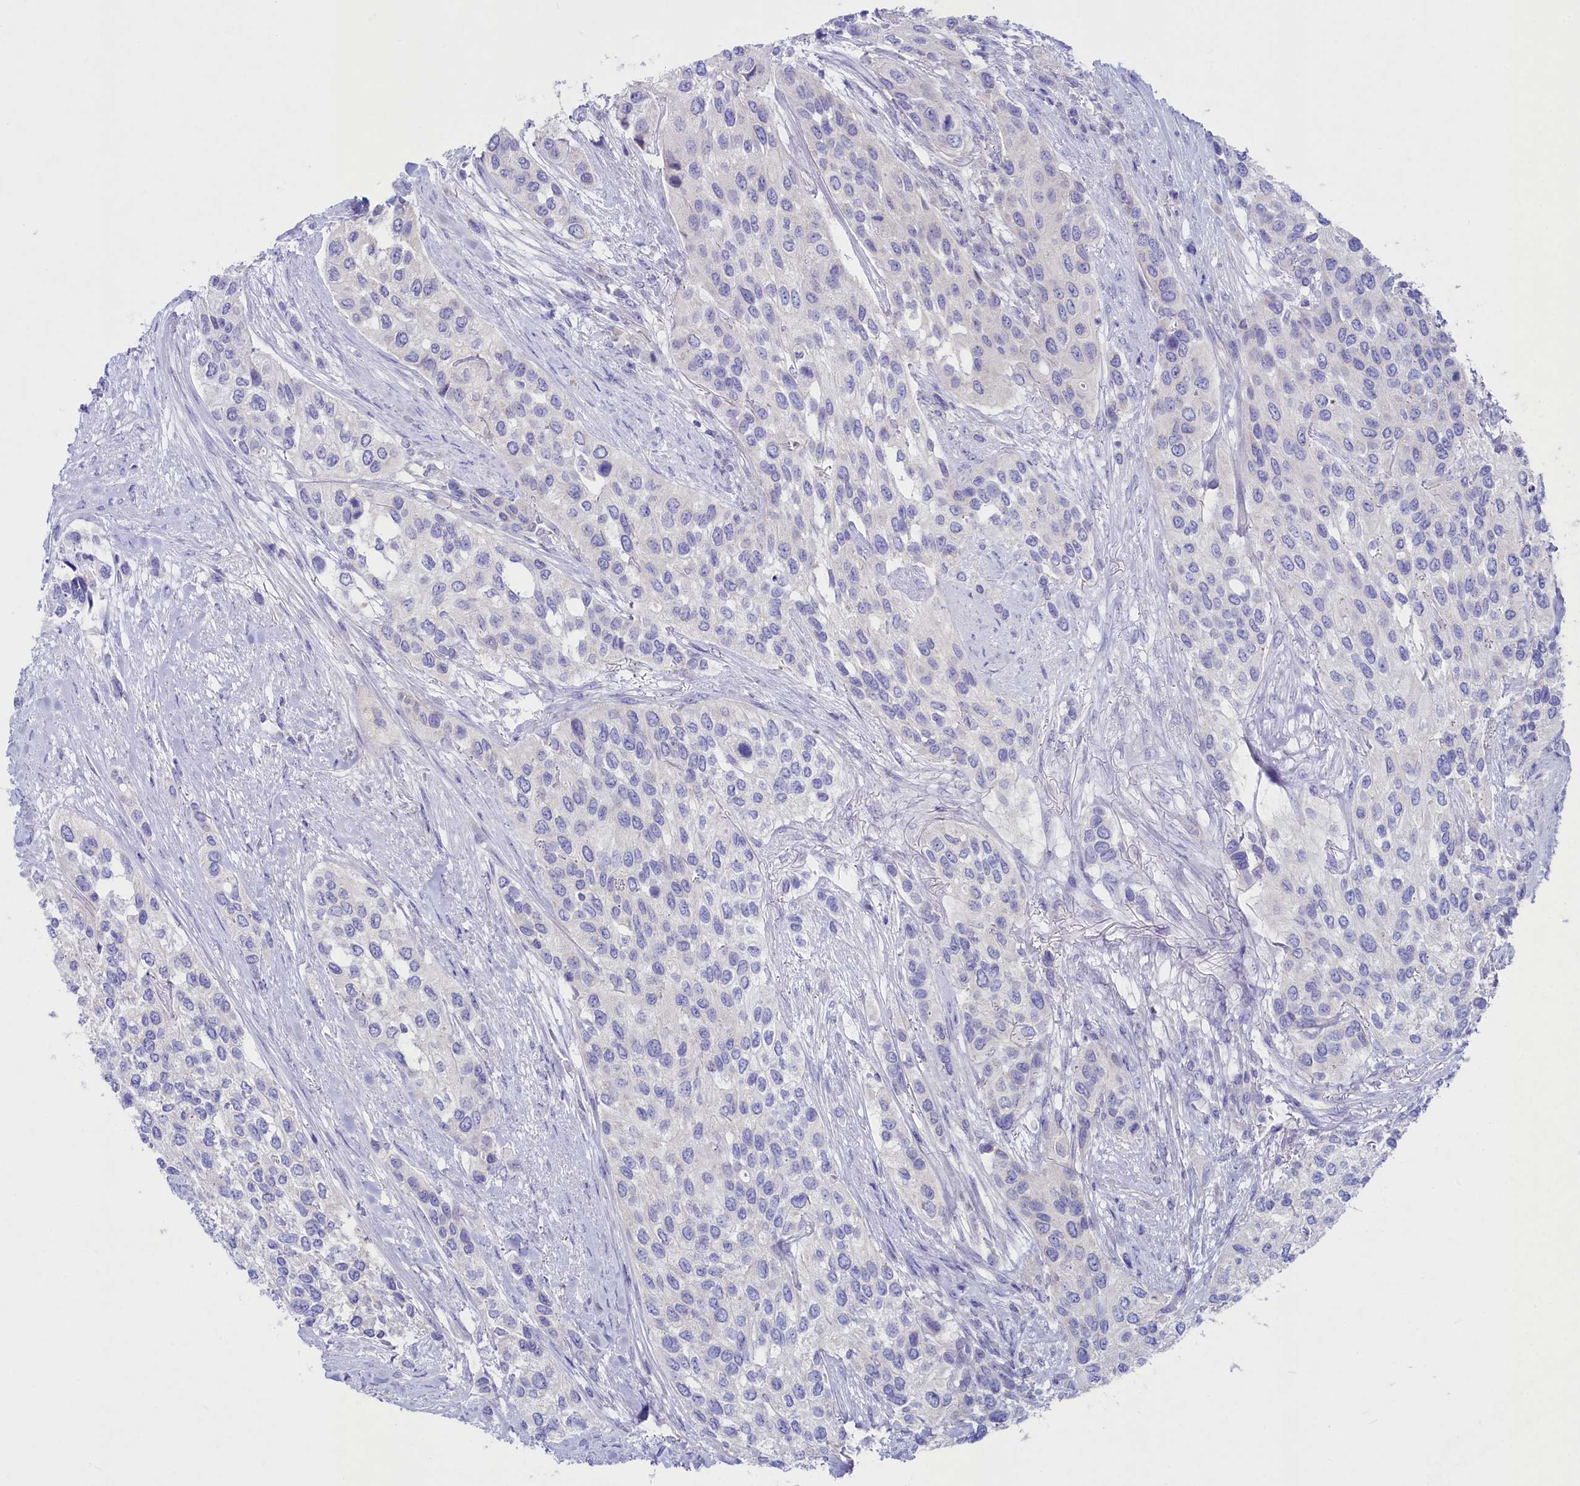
{"staining": {"intensity": "negative", "quantity": "none", "location": "none"}, "tissue": "urothelial cancer", "cell_type": "Tumor cells", "image_type": "cancer", "snomed": [{"axis": "morphology", "description": "Normal tissue, NOS"}, {"axis": "morphology", "description": "Urothelial carcinoma, High grade"}, {"axis": "topography", "description": "Vascular tissue"}, {"axis": "topography", "description": "Urinary bladder"}], "caption": "Tumor cells show no significant protein staining in high-grade urothelial carcinoma.", "gene": "VPS26B", "patient": {"sex": "female", "age": 56}}